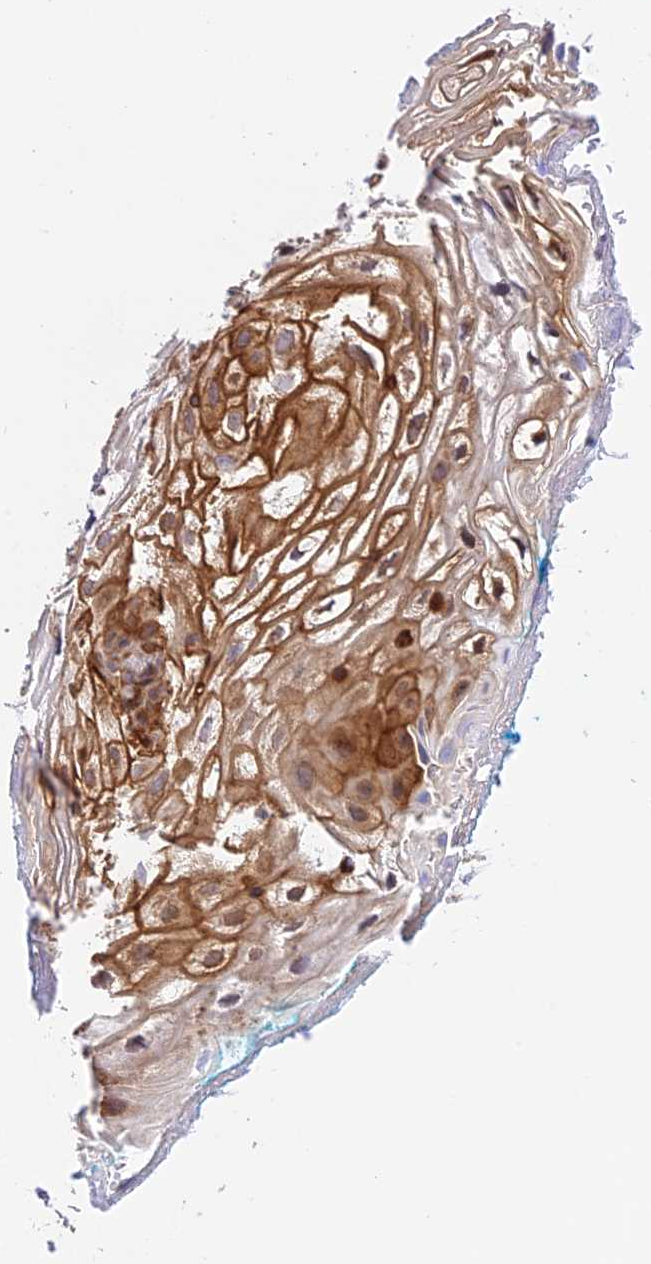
{"staining": {"intensity": "strong", "quantity": ">75%", "location": "cytoplasmic/membranous"}, "tissue": "vagina", "cell_type": "Squamous epithelial cells", "image_type": "normal", "snomed": [{"axis": "morphology", "description": "Normal tissue, NOS"}, {"axis": "topography", "description": "Vagina"}], "caption": "Immunohistochemistry photomicrograph of normal vagina stained for a protein (brown), which demonstrates high levels of strong cytoplasmic/membranous staining in about >75% of squamous epithelial cells.", "gene": "EVI5L", "patient": {"sex": "female", "age": 68}}